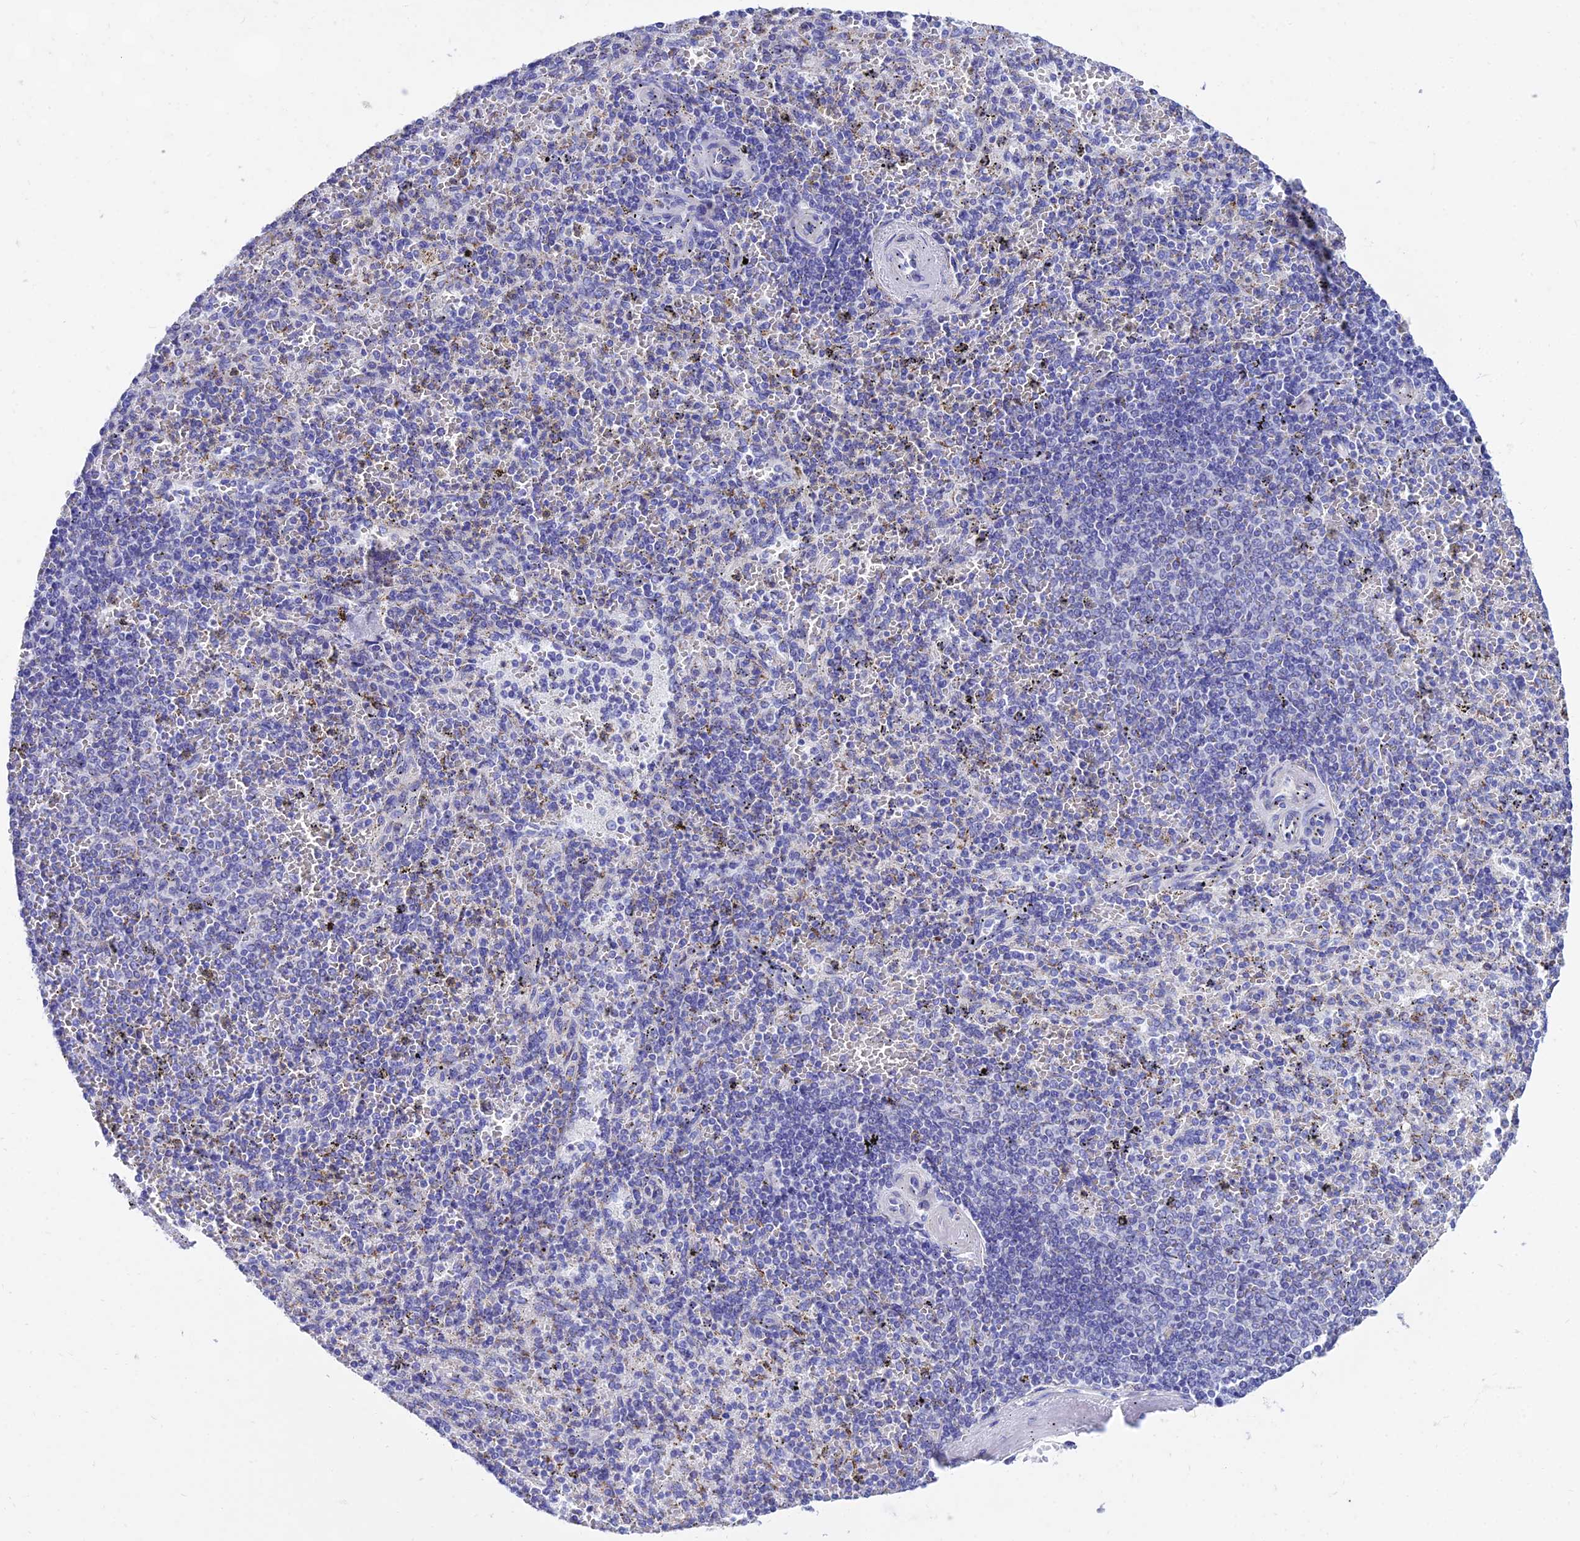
{"staining": {"intensity": "moderate", "quantity": "<25%", "location": "cytoplasmic/membranous"}, "tissue": "spleen", "cell_type": "Cells in red pulp", "image_type": "normal", "snomed": [{"axis": "morphology", "description": "Normal tissue, NOS"}, {"axis": "topography", "description": "Spleen"}], "caption": "Brown immunohistochemical staining in benign spleen exhibits moderate cytoplasmic/membranous positivity in approximately <25% of cells in red pulp.", "gene": "PKN3", "patient": {"sex": "male", "age": 82}}